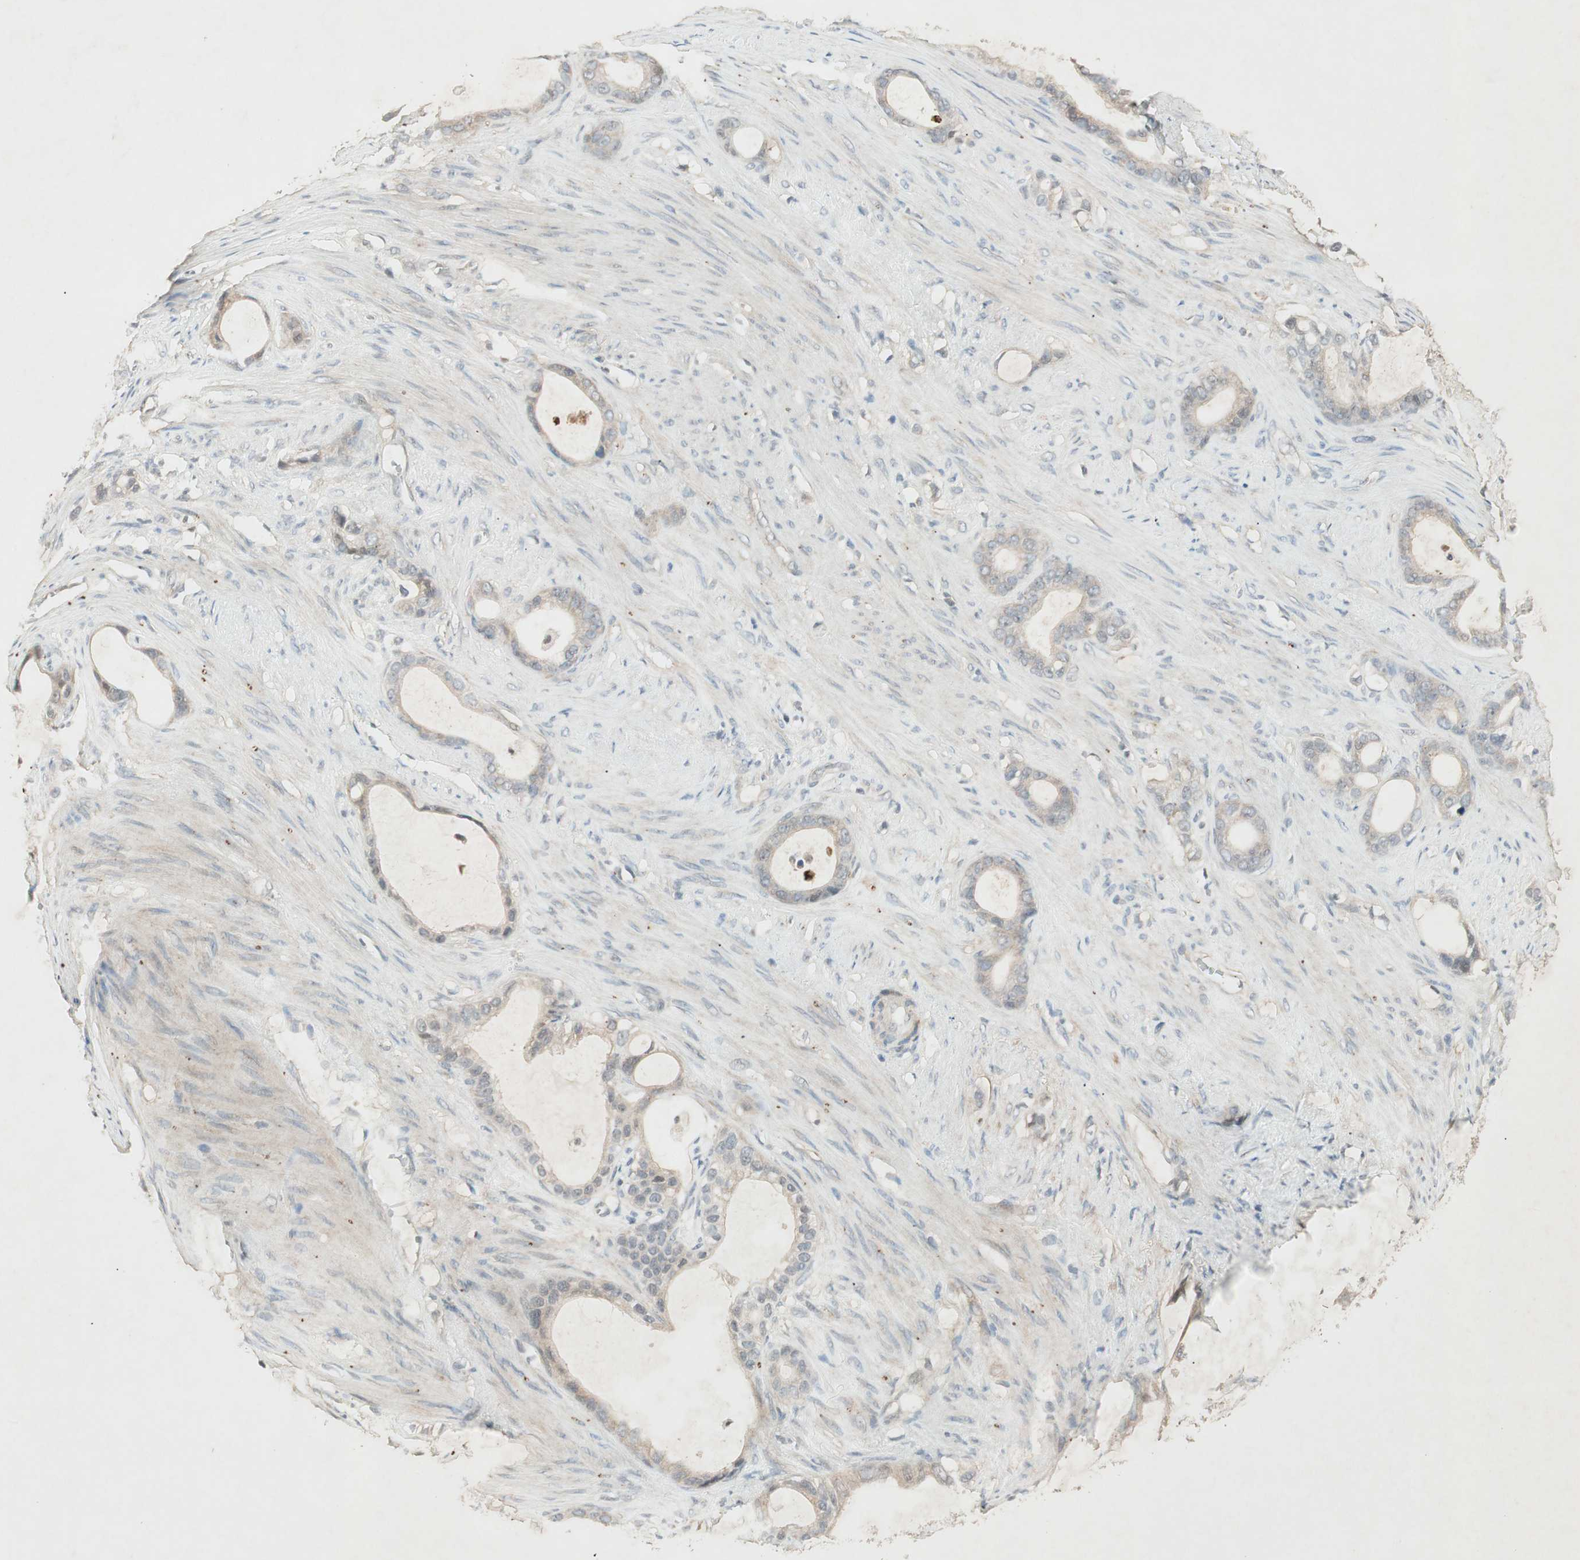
{"staining": {"intensity": "weak", "quantity": "25%-75%", "location": "cytoplasmic/membranous"}, "tissue": "stomach cancer", "cell_type": "Tumor cells", "image_type": "cancer", "snomed": [{"axis": "morphology", "description": "Adenocarcinoma, NOS"}, {"axis": "topography", "description": "Stomach"}], "caption": "Tumor cells reveal low levels of weak cytoplasmic/membranous expression in approximately 25%-75% of cells in human adenocarcinoma (stomach).", "gene": "RNGTT", "patient": {"sex": "female", "age": 75}}